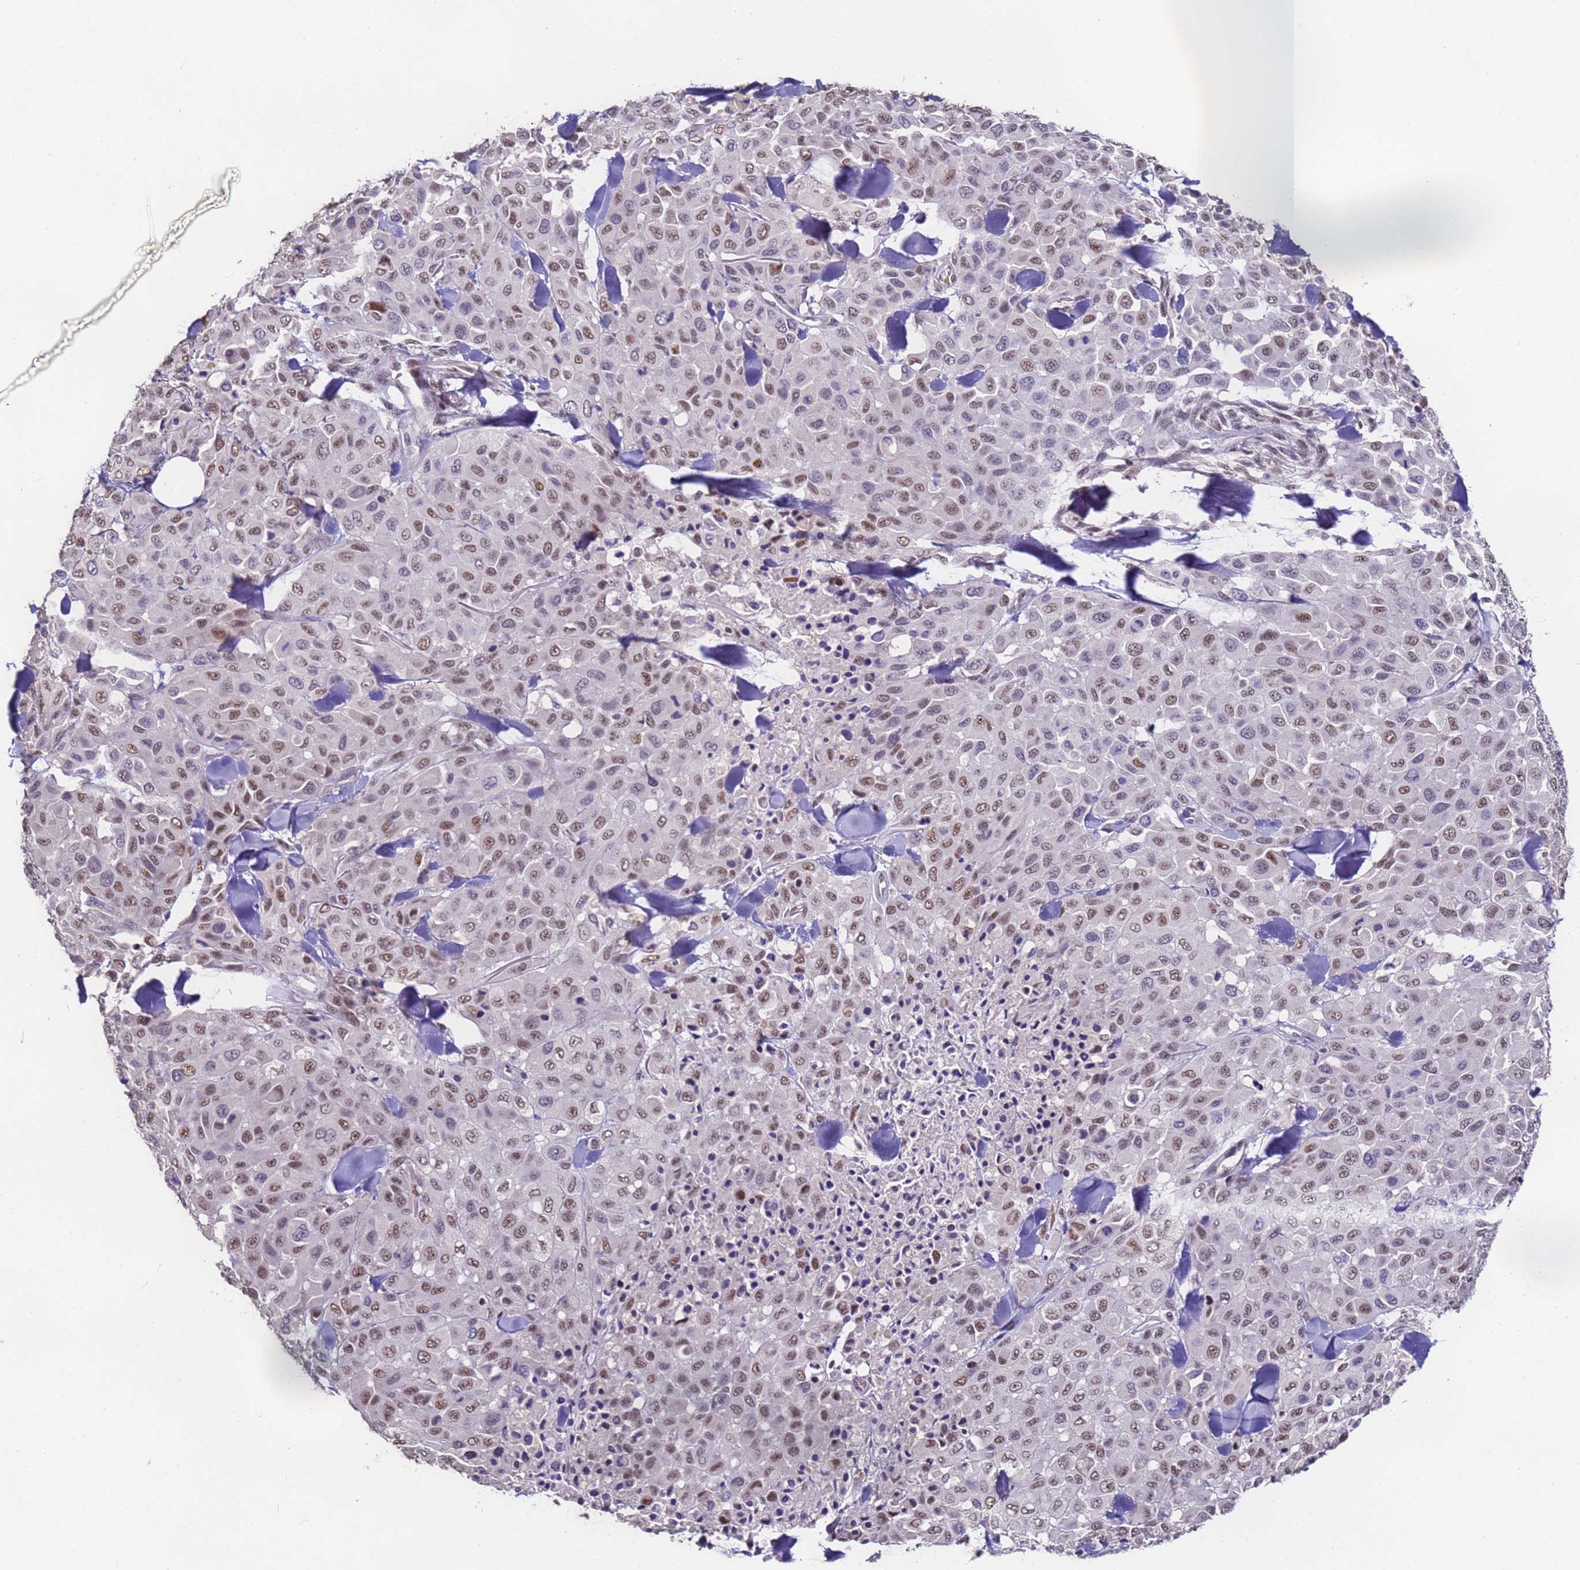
{"staining": {"intensity": "moderate", "quantity": ">75%", "location": "nuclear"}, "tissue": "melanoma", "cell_type": "Tumor cells", "image_type": "cancer", "snomed": [{"axis": "morphology", "description": "Malignant melanoma, Metastatic site"}, {"axis": "topography", "description": "Skin"}], "caption": "Malignant melanoma (metastatic site) stained with a brown dye reveals moderate nuclear positive positivity in about >75% of tumor cells.", "gene": "FNBP4", "patient": {"sex": "female", "age": 81}}